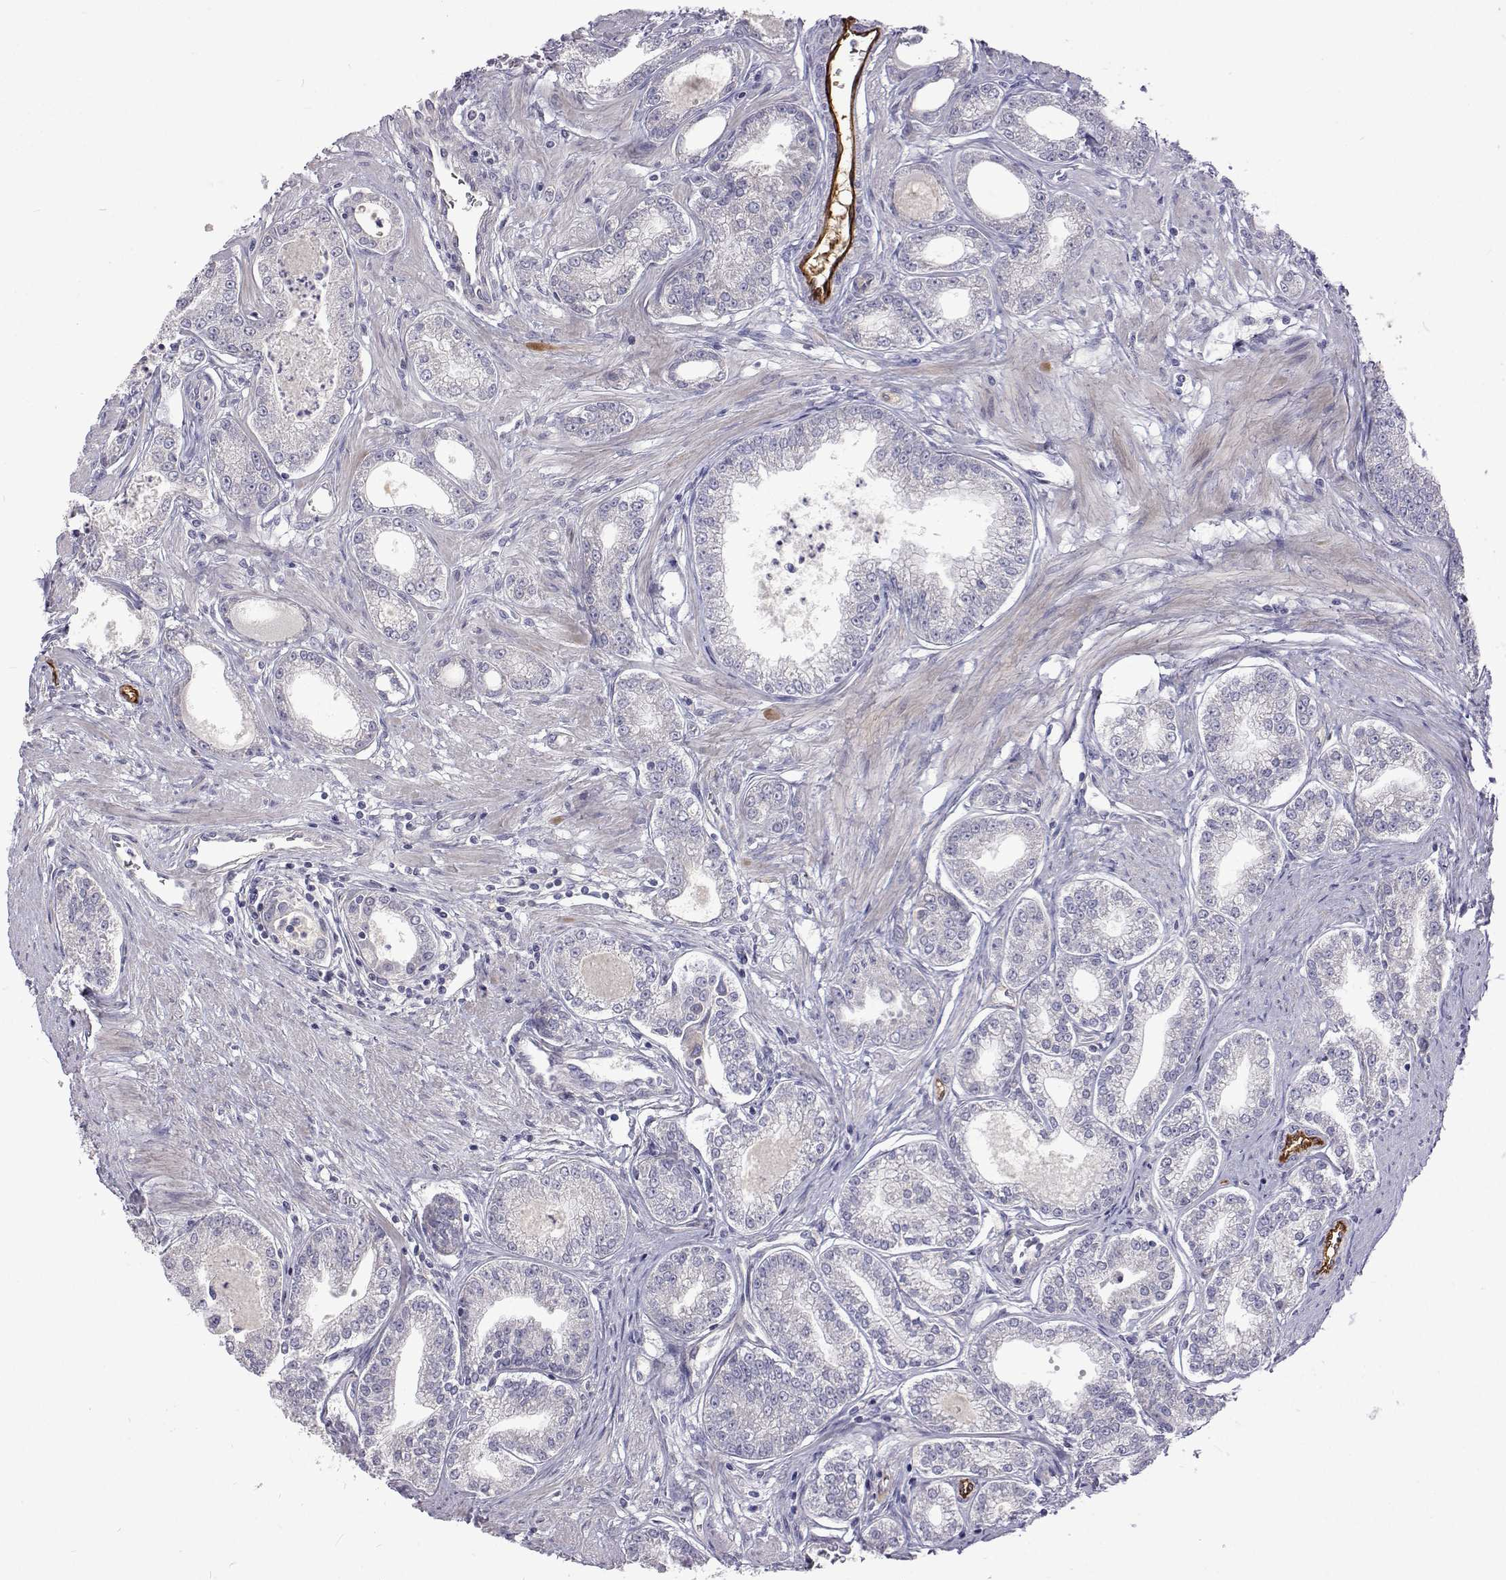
{"staining": {"intensity": "negative", "quantity": "none", "location": "none"}, "tissue": "prostate cancer", "cell_type": "Tumor cells", "image_type": "cancer", "snomed": [{"axis": "morphology", "description": "Adenocarcinoma, NOS"}, {"axis": "topography", "description": "Prostate"}], "caption": "Immunohistochemical staining of human prostate adenocarcinoma reveals no significant staining in tumor cells. (DAB IHC, high magnification).", "gene": "NPR3", "patient": {"sex": "male", "age": 71}}